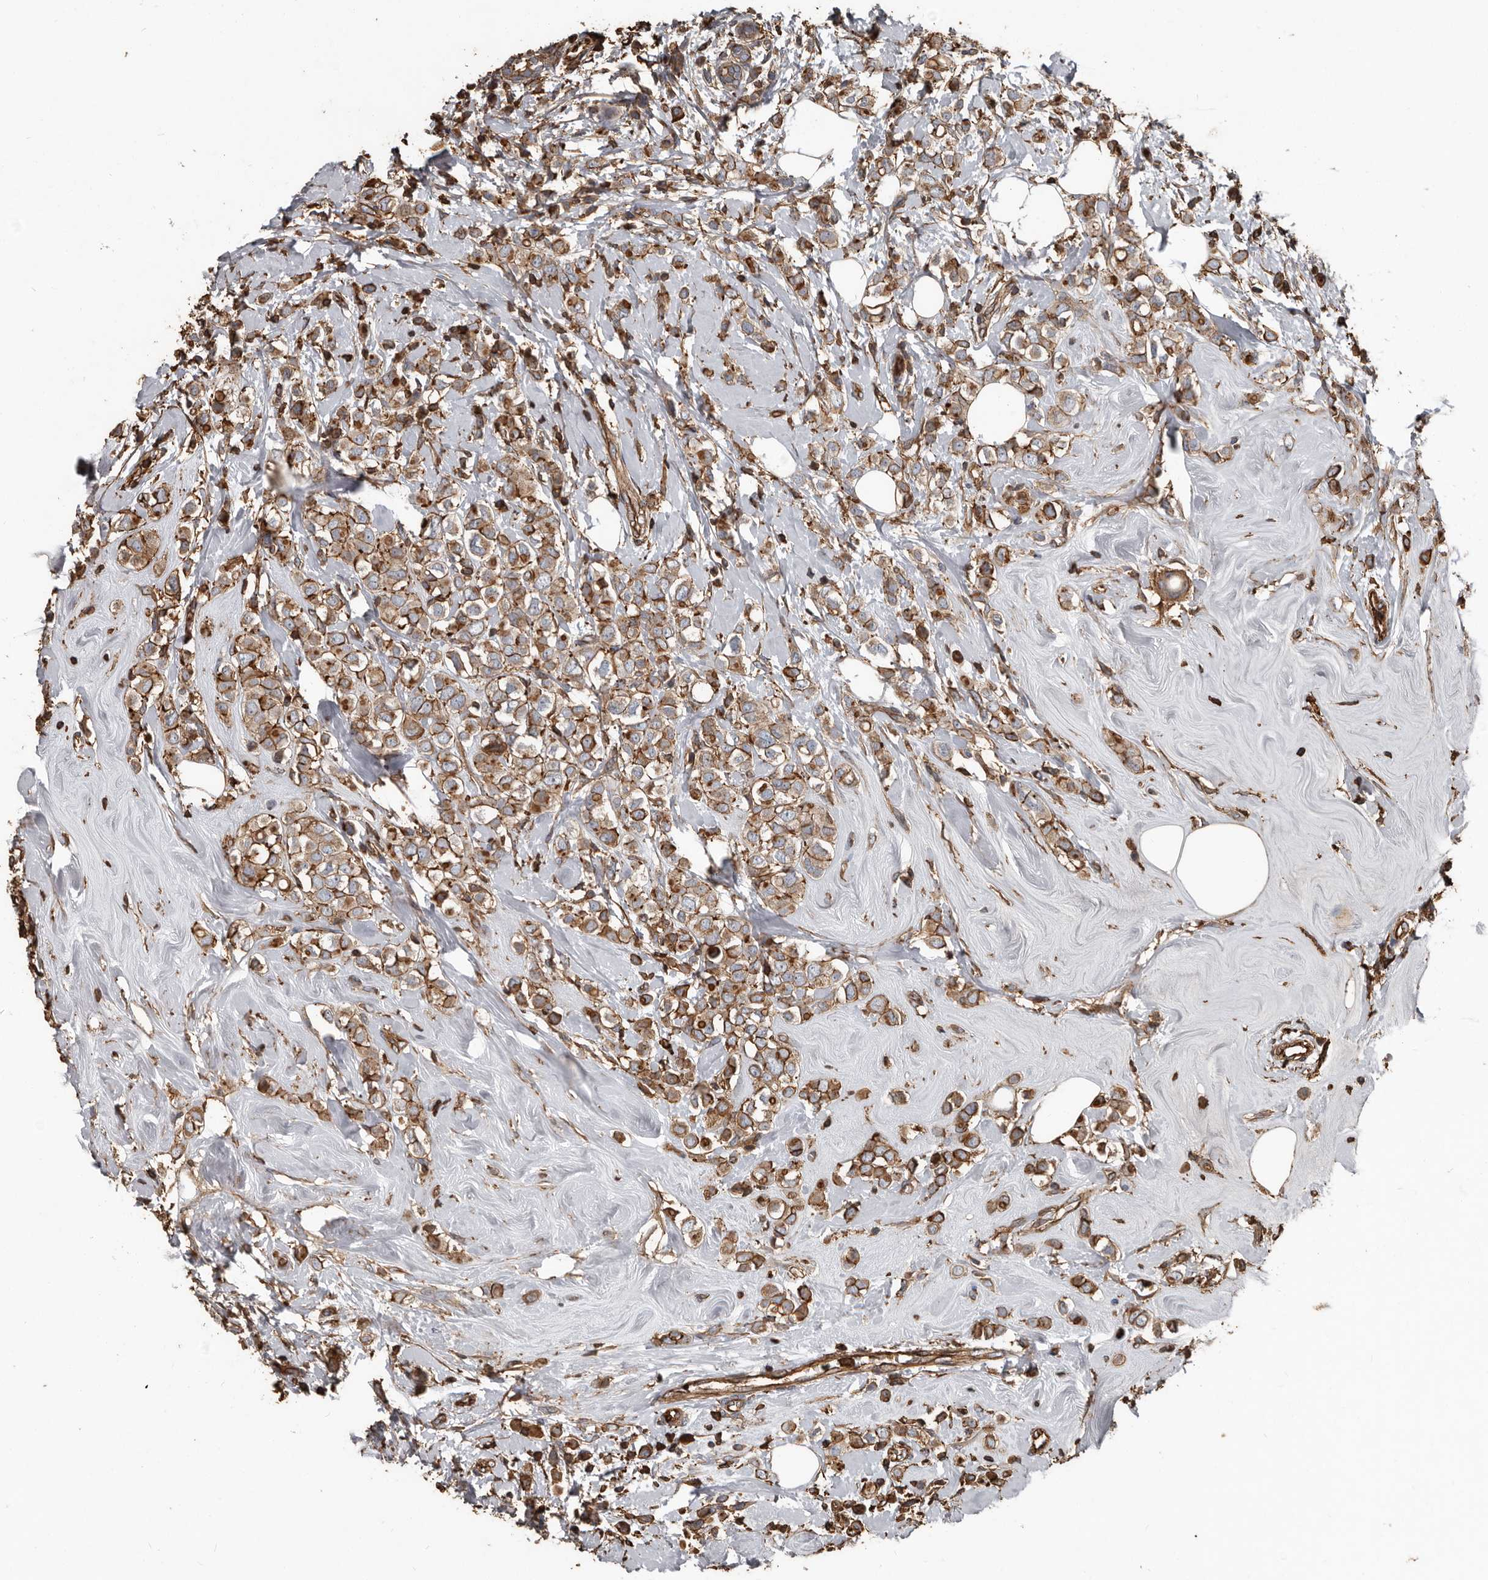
{"staining": {"intensity": "strong", "quantity": ">75%", "location": "cytoplasmic/membranous"}, "tissue": "breast cancer", "cell_type": "Tumor cells", "image_type": "cancer", "snomed": [{"axis": "morphology", "description": "Lobular carcinoma"}, {"axis": "topography", "description": "Breast"}], "caption": "There is high levels of strong cytoplasmic/membranous staining in tumor cells of lobular carcinoma (breast), as demonstrated by immunohistochemical staining (brown color).", "gene": "DENND6B", "patient": {"sex": "female", "age": 47}}